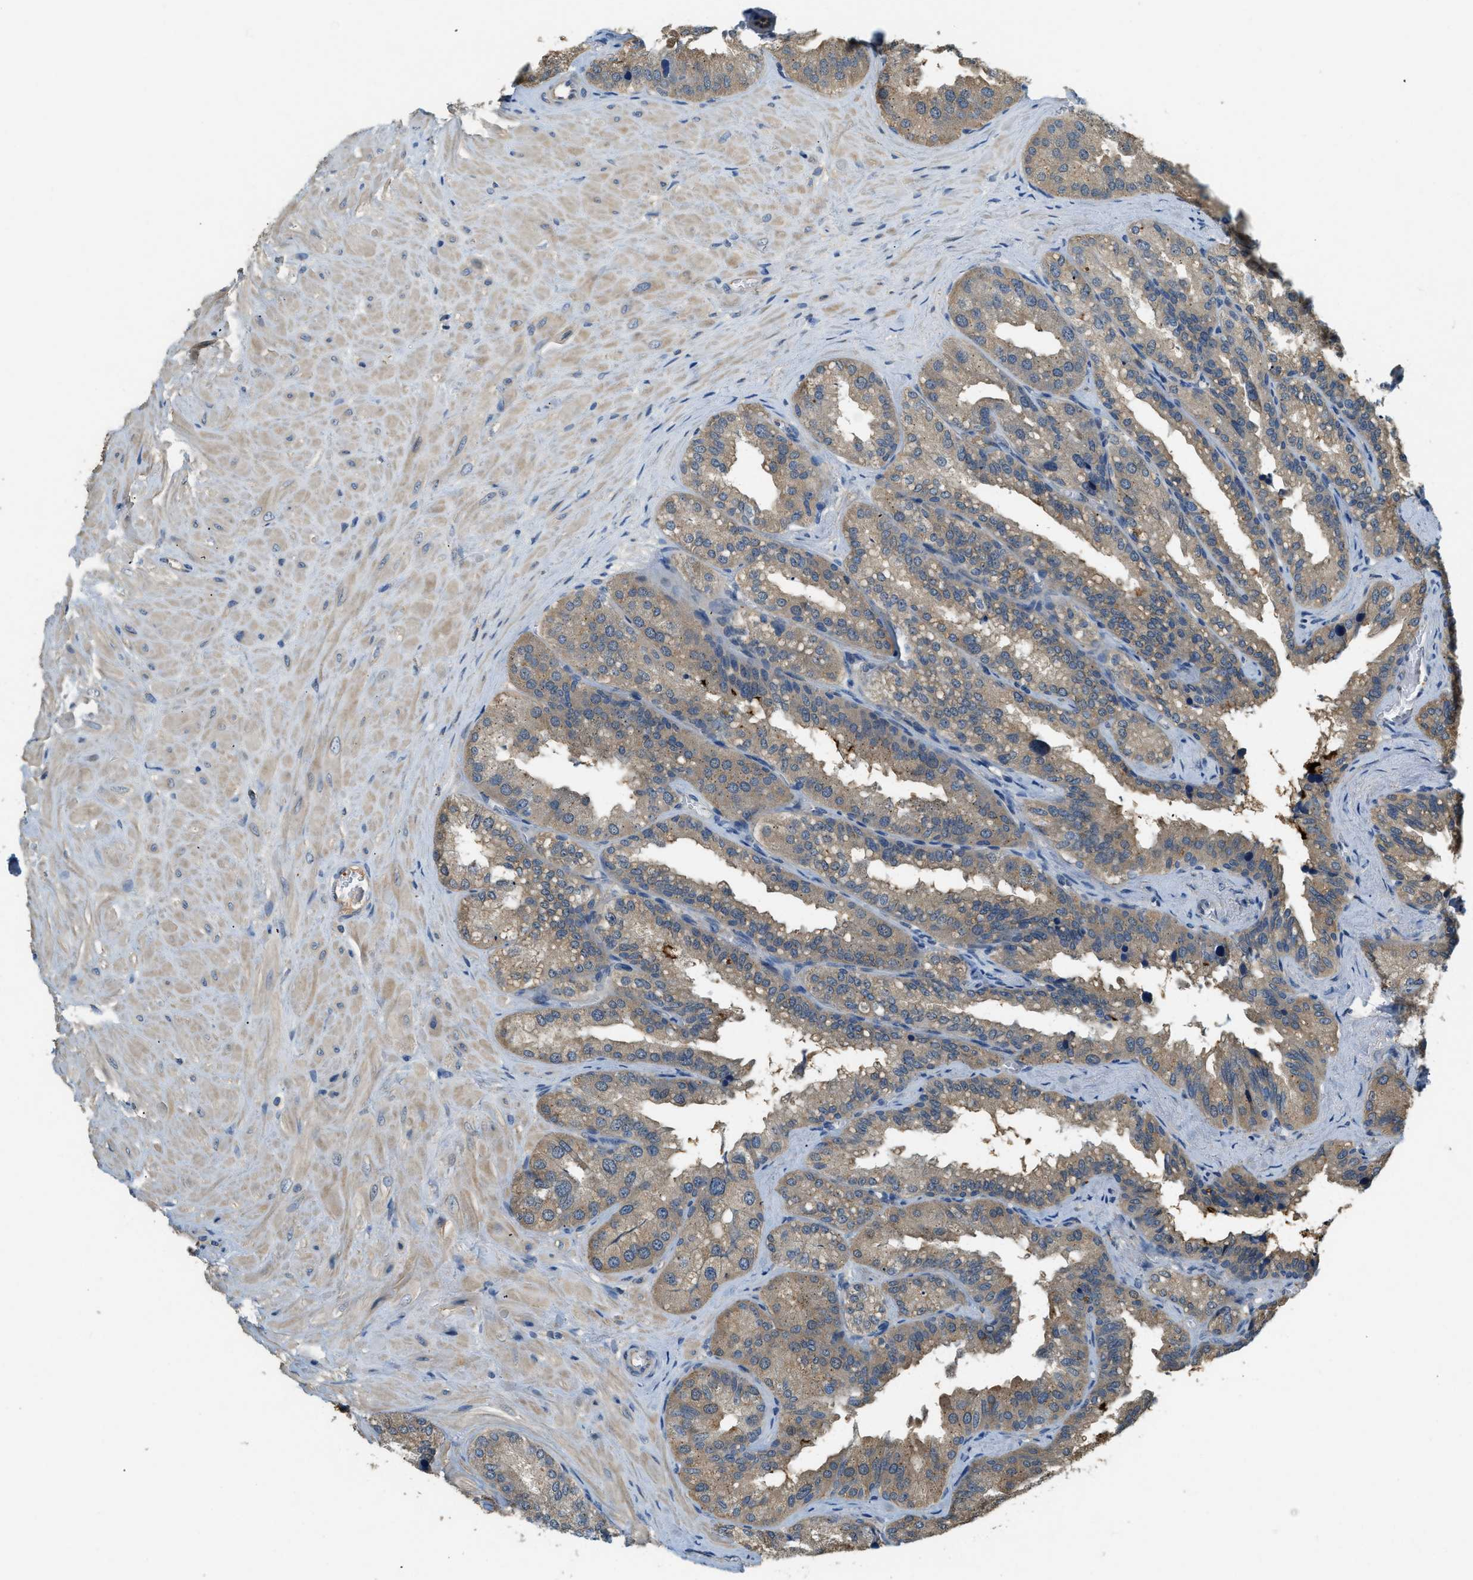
{"staining": {"intensity": "weak", "quantity": ">75%", "location": "cytoplasmic/membranous"}, "tissue": "seminal vesicle", "cell_type": "Glandular cells", "image_type": "normal", "snomed": [{"axis": "morphology", "description": "Normal tissue, NOS"}, {"axis": "topography", "description": "Prostate"}, {"axis": "topography", "description": "Seminal veicle"}], "caption": "About >75% of glandular cells in unremarkable seminal vesicle reveal weak cytoplasmic/membranous protein staining as visualized by brown immunohistochemical staining.", "gene": "CFLAR", "patient": {"sex": "male", "age": 51}}